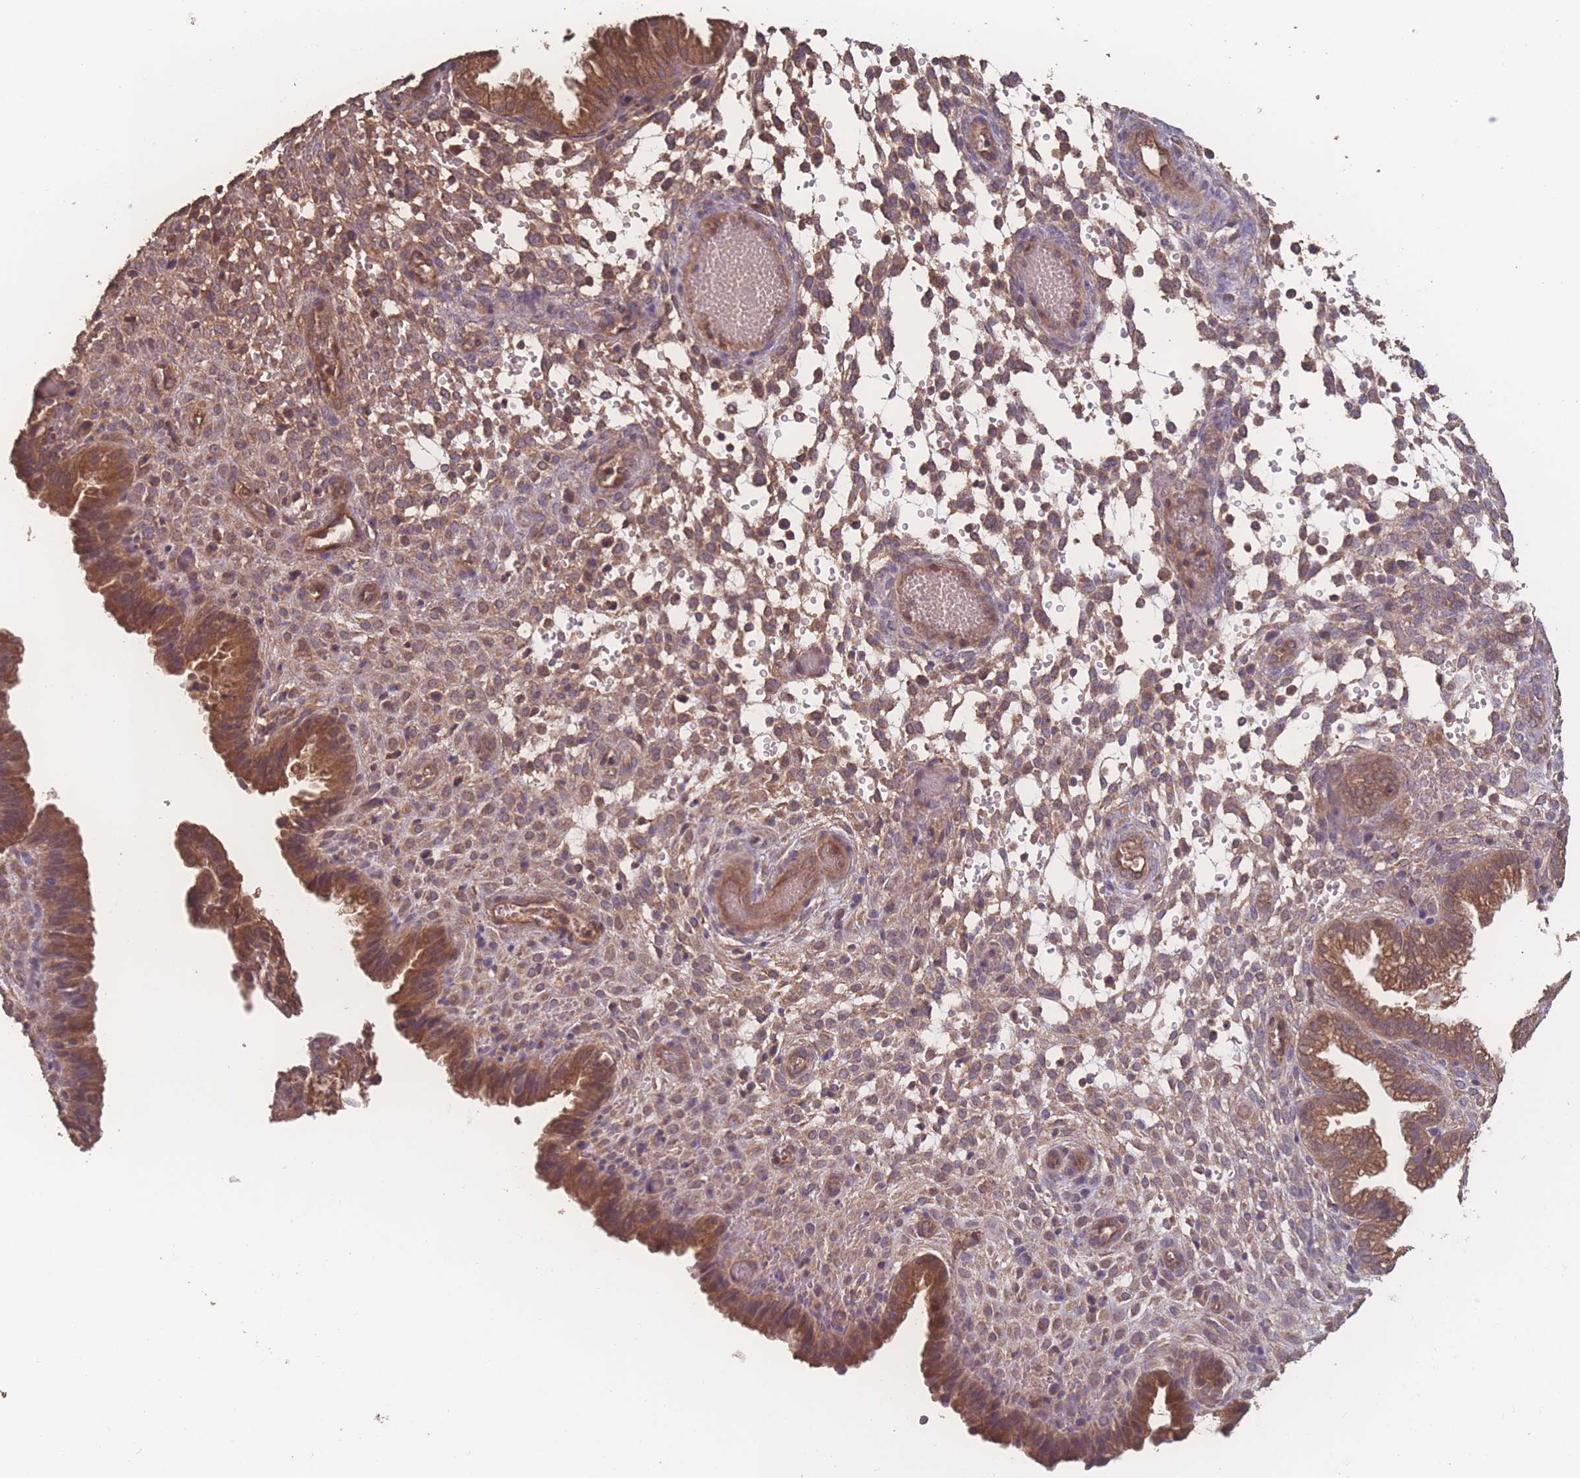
{"staining": {"intensity": "moderate", "quantity": "<25%", "location": "cytoplasmic/membranous"}, "tissue": "endometrium", "cell_type": "Cells in endometrial stroma", "image_type": "normal", "snomed": [{"axis": "morphology", "description": "Normal tissue, NOS"}, {"axis": "topography", "description": "Endometrium"}], "caption": "Immunohistochemical staining of normal endometrium displays <25% levels of moderate cytoplasmic/membranous protein expression in approximately <25% of cells in endometrial stroma. (Brightfield microscopy of DAB IHC at high magnification).", "gene": "ATXN10", "patient": {"sex": "female", "age": 33}}